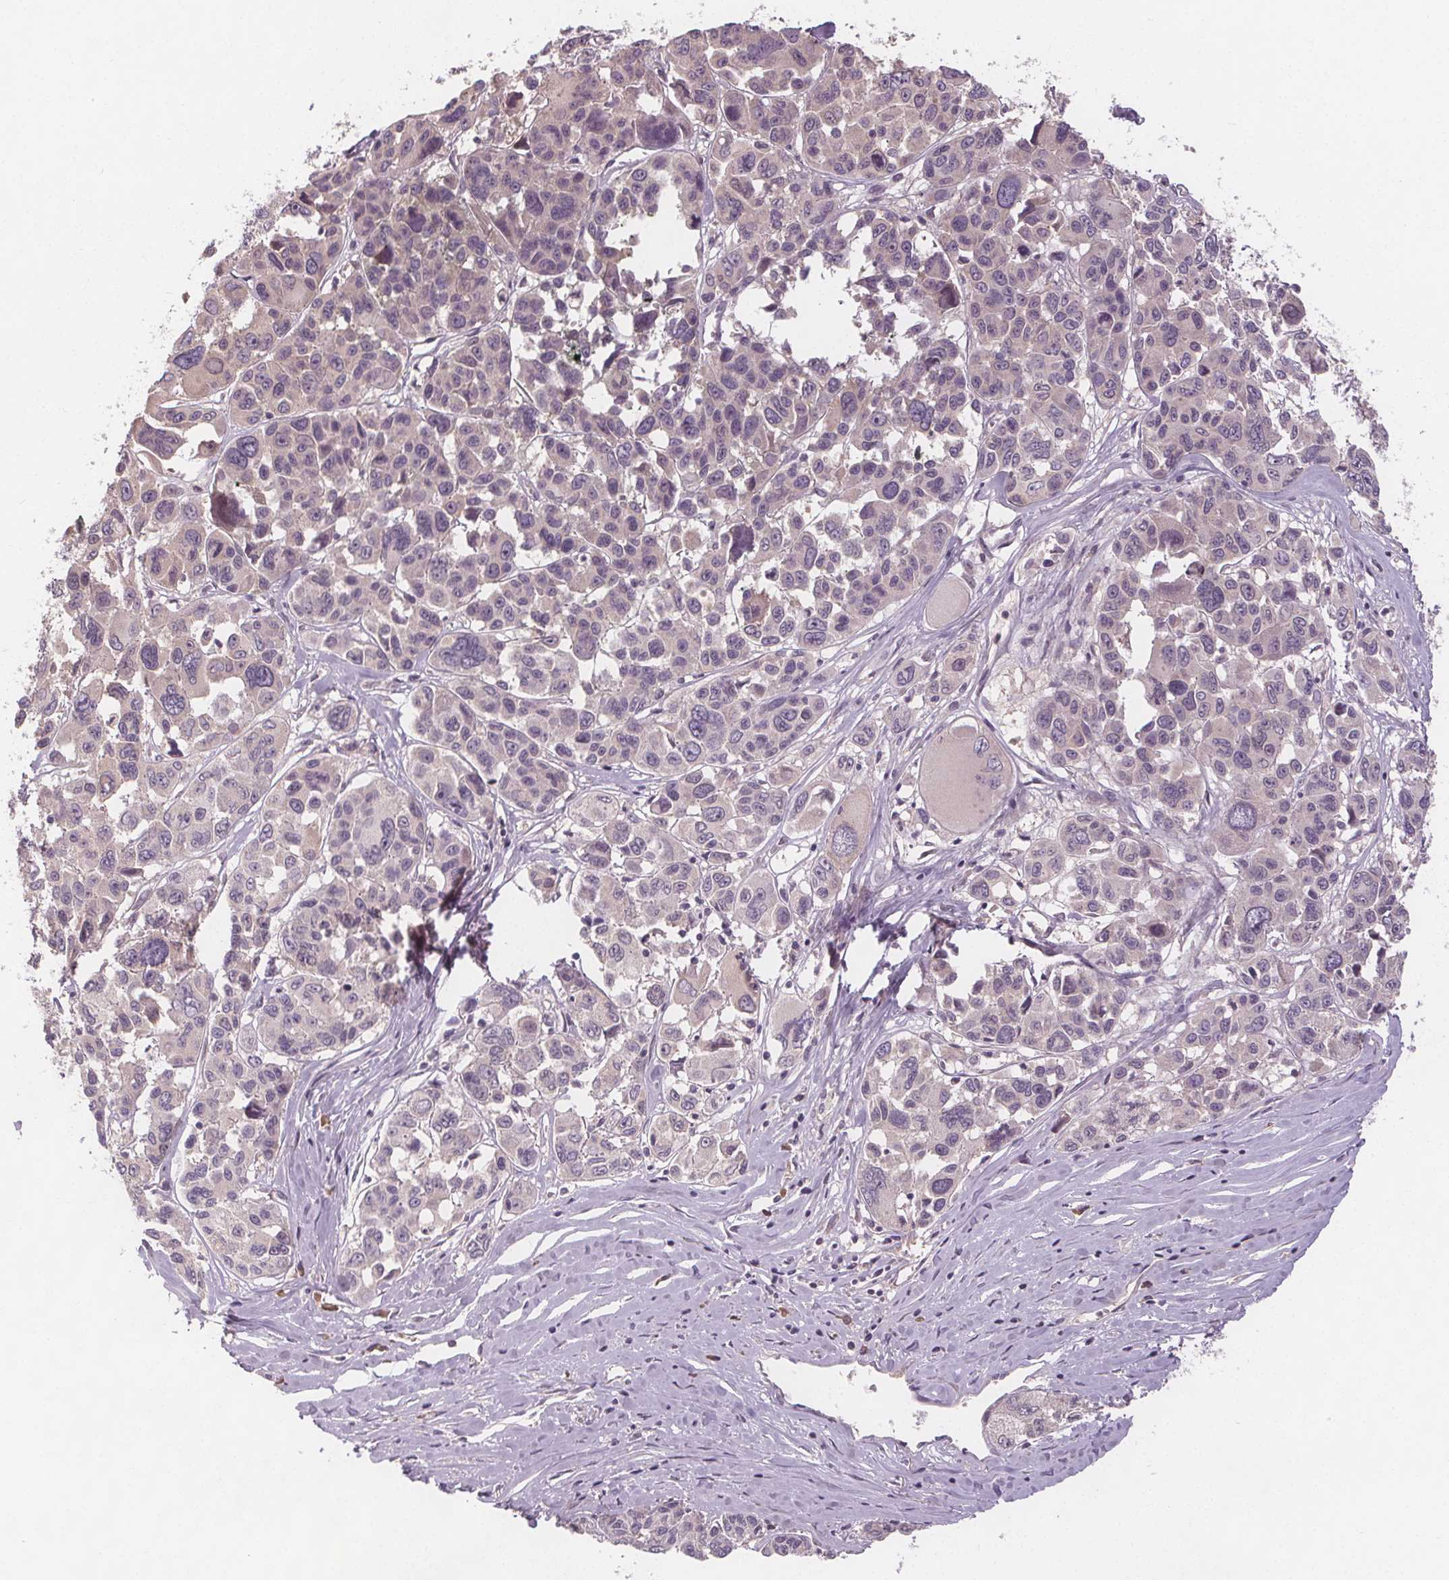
{"staining": {"intensity": "negative", "quantity": "none", "location": "none"}, "tissue": "melanoma", "cell_type": "Tumor cells", "image_type": "cancer", "snomed": [{"axis": "morphology", "description": "Malignant melanoma, NOS"}, {"axis": "topography", "description": "Skin"}], "caption": "Immunohistochemistry histopathology image of neoplastic tissue: malignant melanoma stained with DAB (3,3'-diaminobenzidine) shows no significant protein expression in tumor cells. (Stains: DAB immunohistochemistry (IHC) with hematoxylin counter stain, Microscopy: brightfield microscopy at high magnification).", "gene": "TMEM80", "patient": {"sex": "female", "age": 66}}